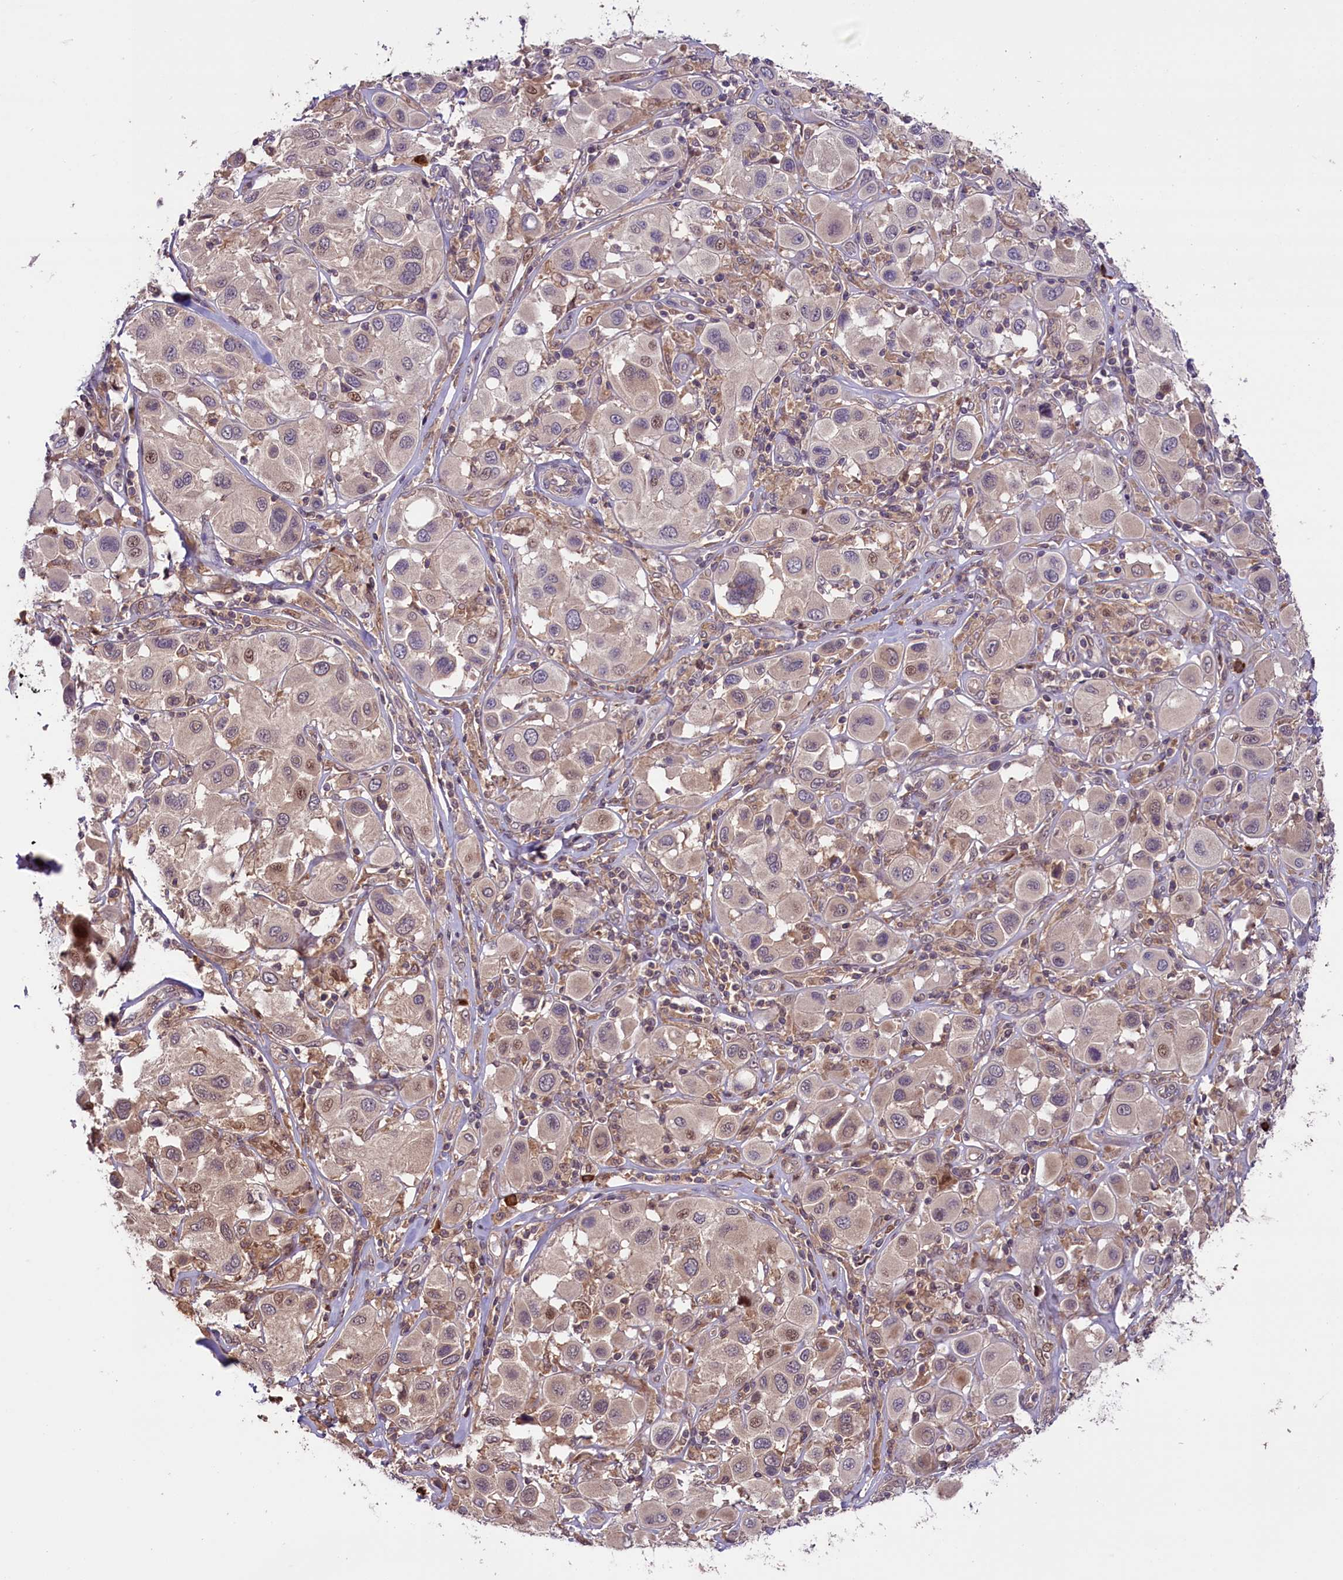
{"staining": {"intensity": "moderate", "quantity": "<25%", "location": "nuclear"}, "tissue": "melanoma", "cell_type": "Tumor cells", "image_type": "cancer", "snomed": [{"axis": "morphology", "description": "Malignant melanoma, Metastatic site"}, {"axis": "topography", "description": "Skin"}], "caption": "Immunohistochemical staining of melanoma demonstrates low levels of moderate nuclear positivity in about <25% of tumor cells.", "gene": "RIC8A", "patient": {"sex": "male", "age": 41}}